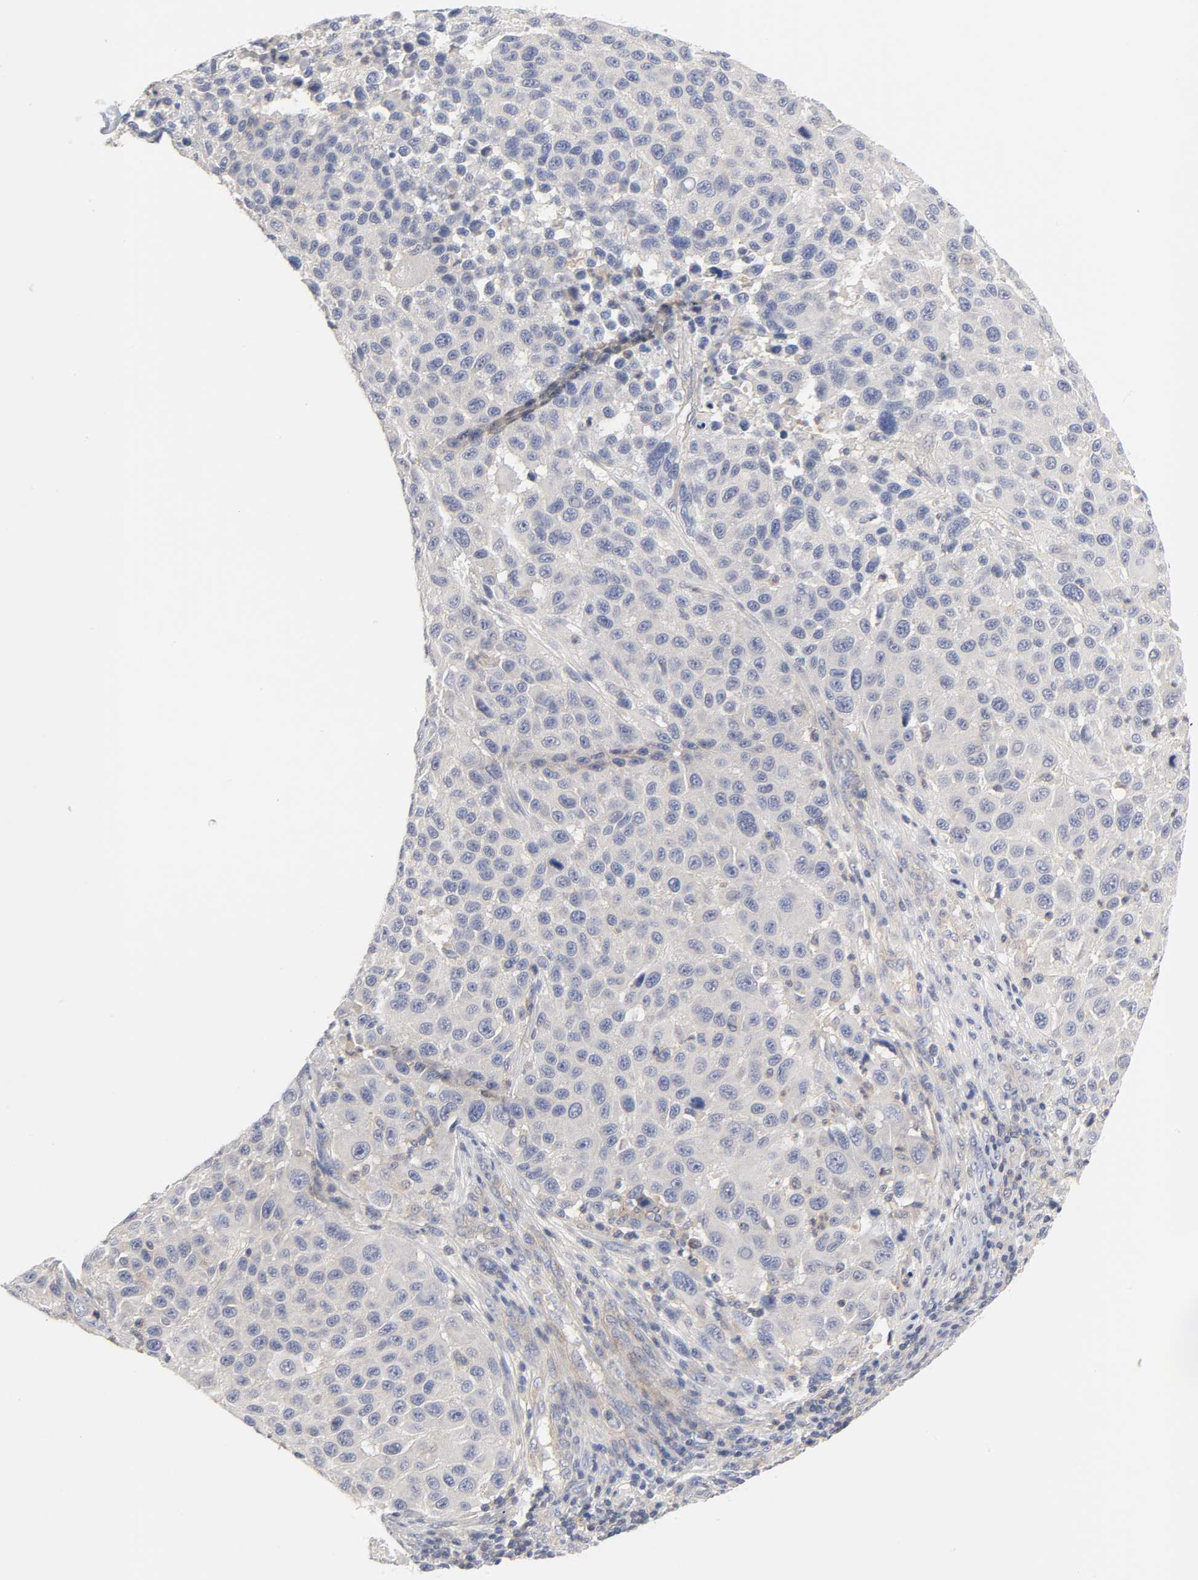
{"staining": {"intensity": "negative", "quantity": "none", "location": "none"}, "tissue": "melanoma", "cell_type": "Tumor cells", "image_type": "cancer", "snomed": [{"axis": "morphology", "description": "Malignant melanoma, Metastatic site"}, {"axis": "topography", "description": "Lymph node"}], "caption": "Histopathology image shows no protein positivity in tumor cells of malignant melanoma (metastatic site) tissue.", "gene": "ROCK1", "patient": {"sex": "male", "age": 61}}